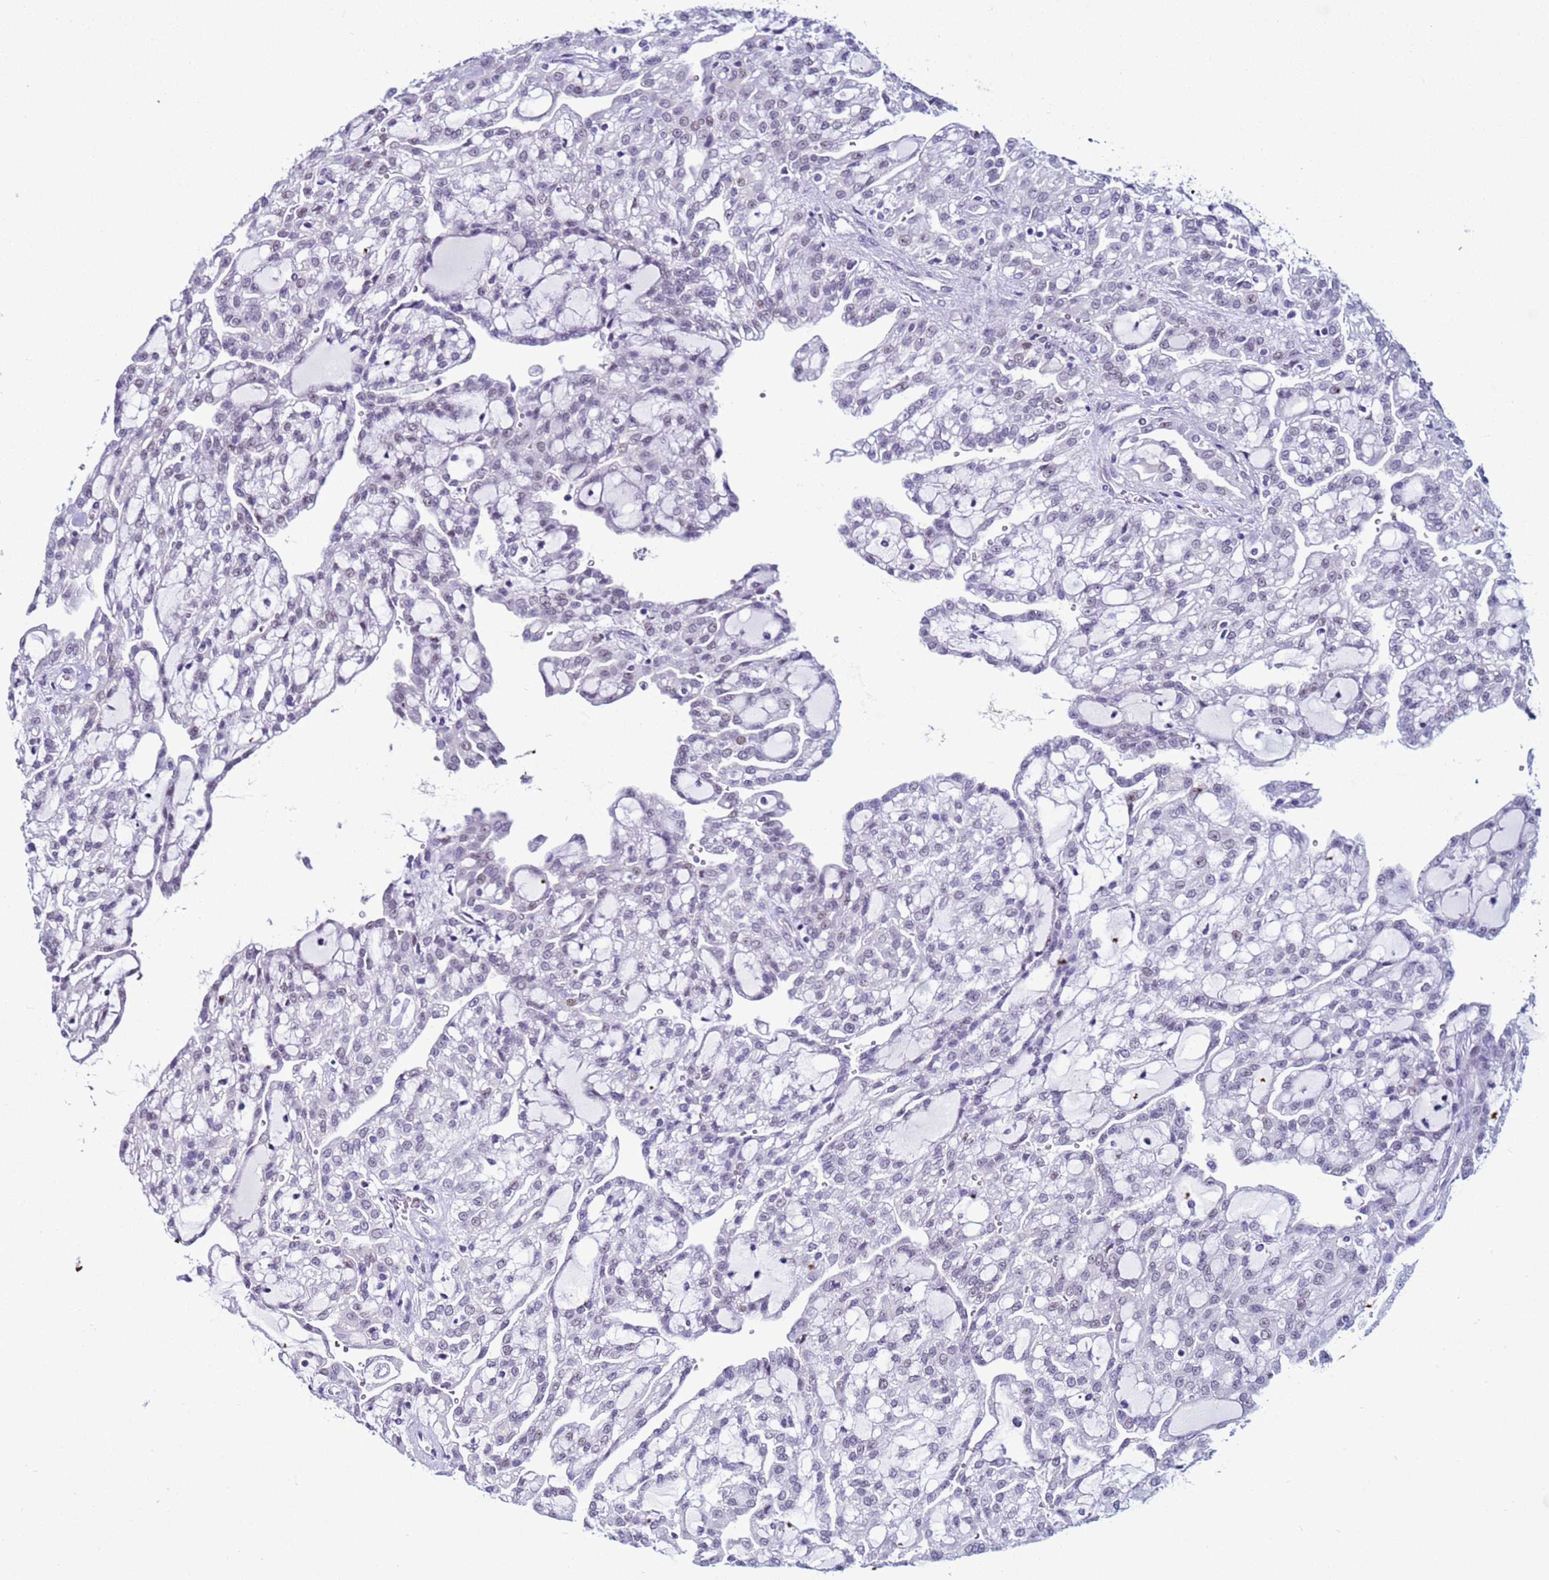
{"staining": {"intensity": "negative", "quantity": "none", "location": "none"}, "tissue": "renal cancer", "cell_type": "Tumor cells", "image_type": "cancer", "snomed": [{"axis": "morphology", "description": "Adenocarcinoma, NOS"}, {"axis": "topography", "description": "Kidney"}], "caption": "Renal cancer (adenocarcinoma) stained for a protein using immunohistochemistry (IHC) demonstrates no positivity tumor cells.", "gene": "LRRC10B", "patient": {"sex": "male", "age": 63}}